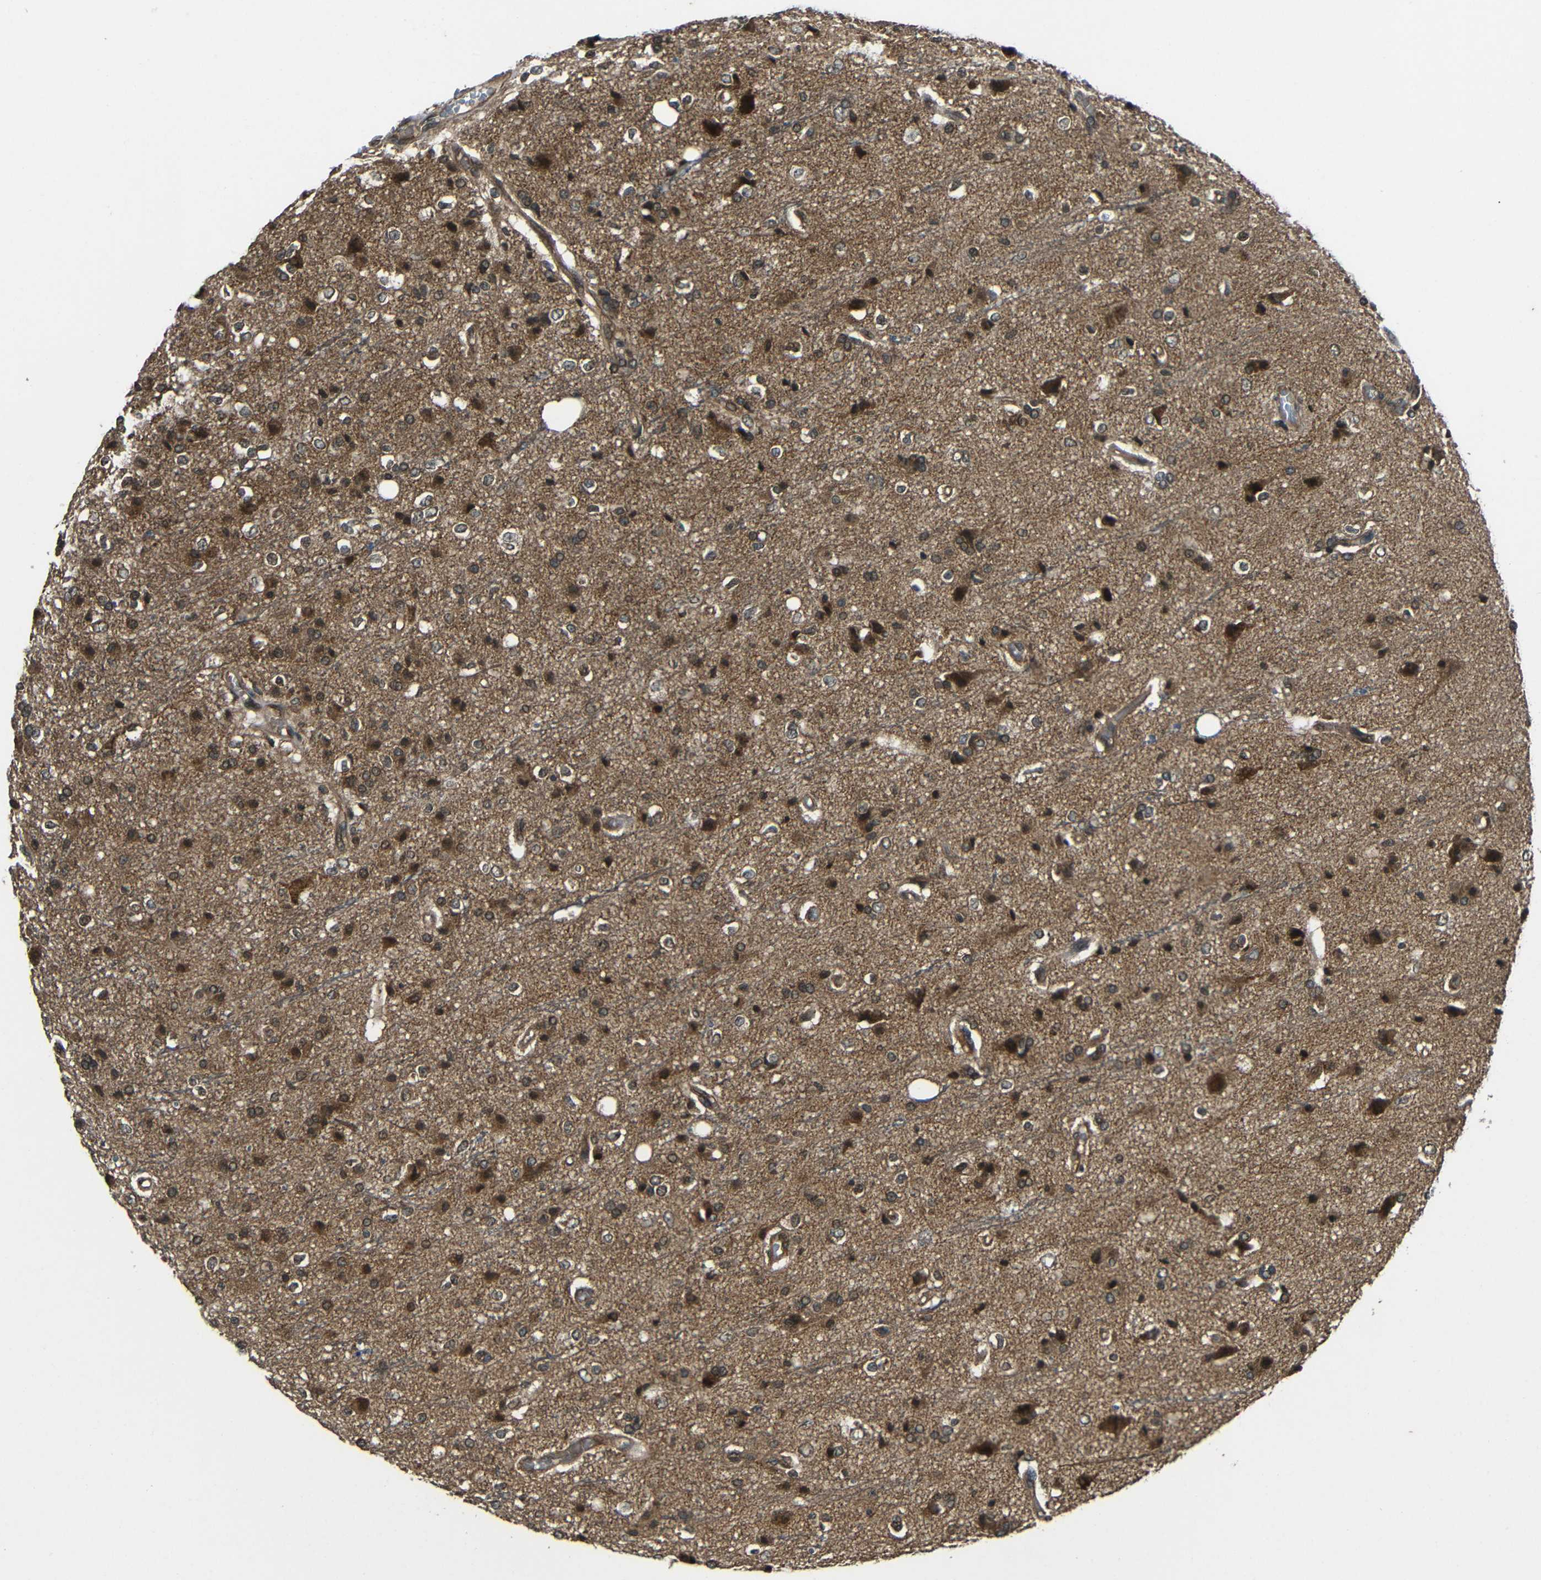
{"staining": {"intensity": "moderate", "quantity": ">75%", "location": "cytoplasmic/membranous"}, "tissue": "glioma", "cell_type": "Tumor cells", "image_type": "cancer", "snomed": [{"axis": "morphology", "description": "Glioma, malignant, High grade"}, {"axis": "topography", "description": "Brain"}], "caption": "Protein staining displays moderate cytoplasmic/membranous expression in approximately >75% of tumor cells in glioma.", "gene": "PLK2", "patient": {"sex": "male", "age": 47}}